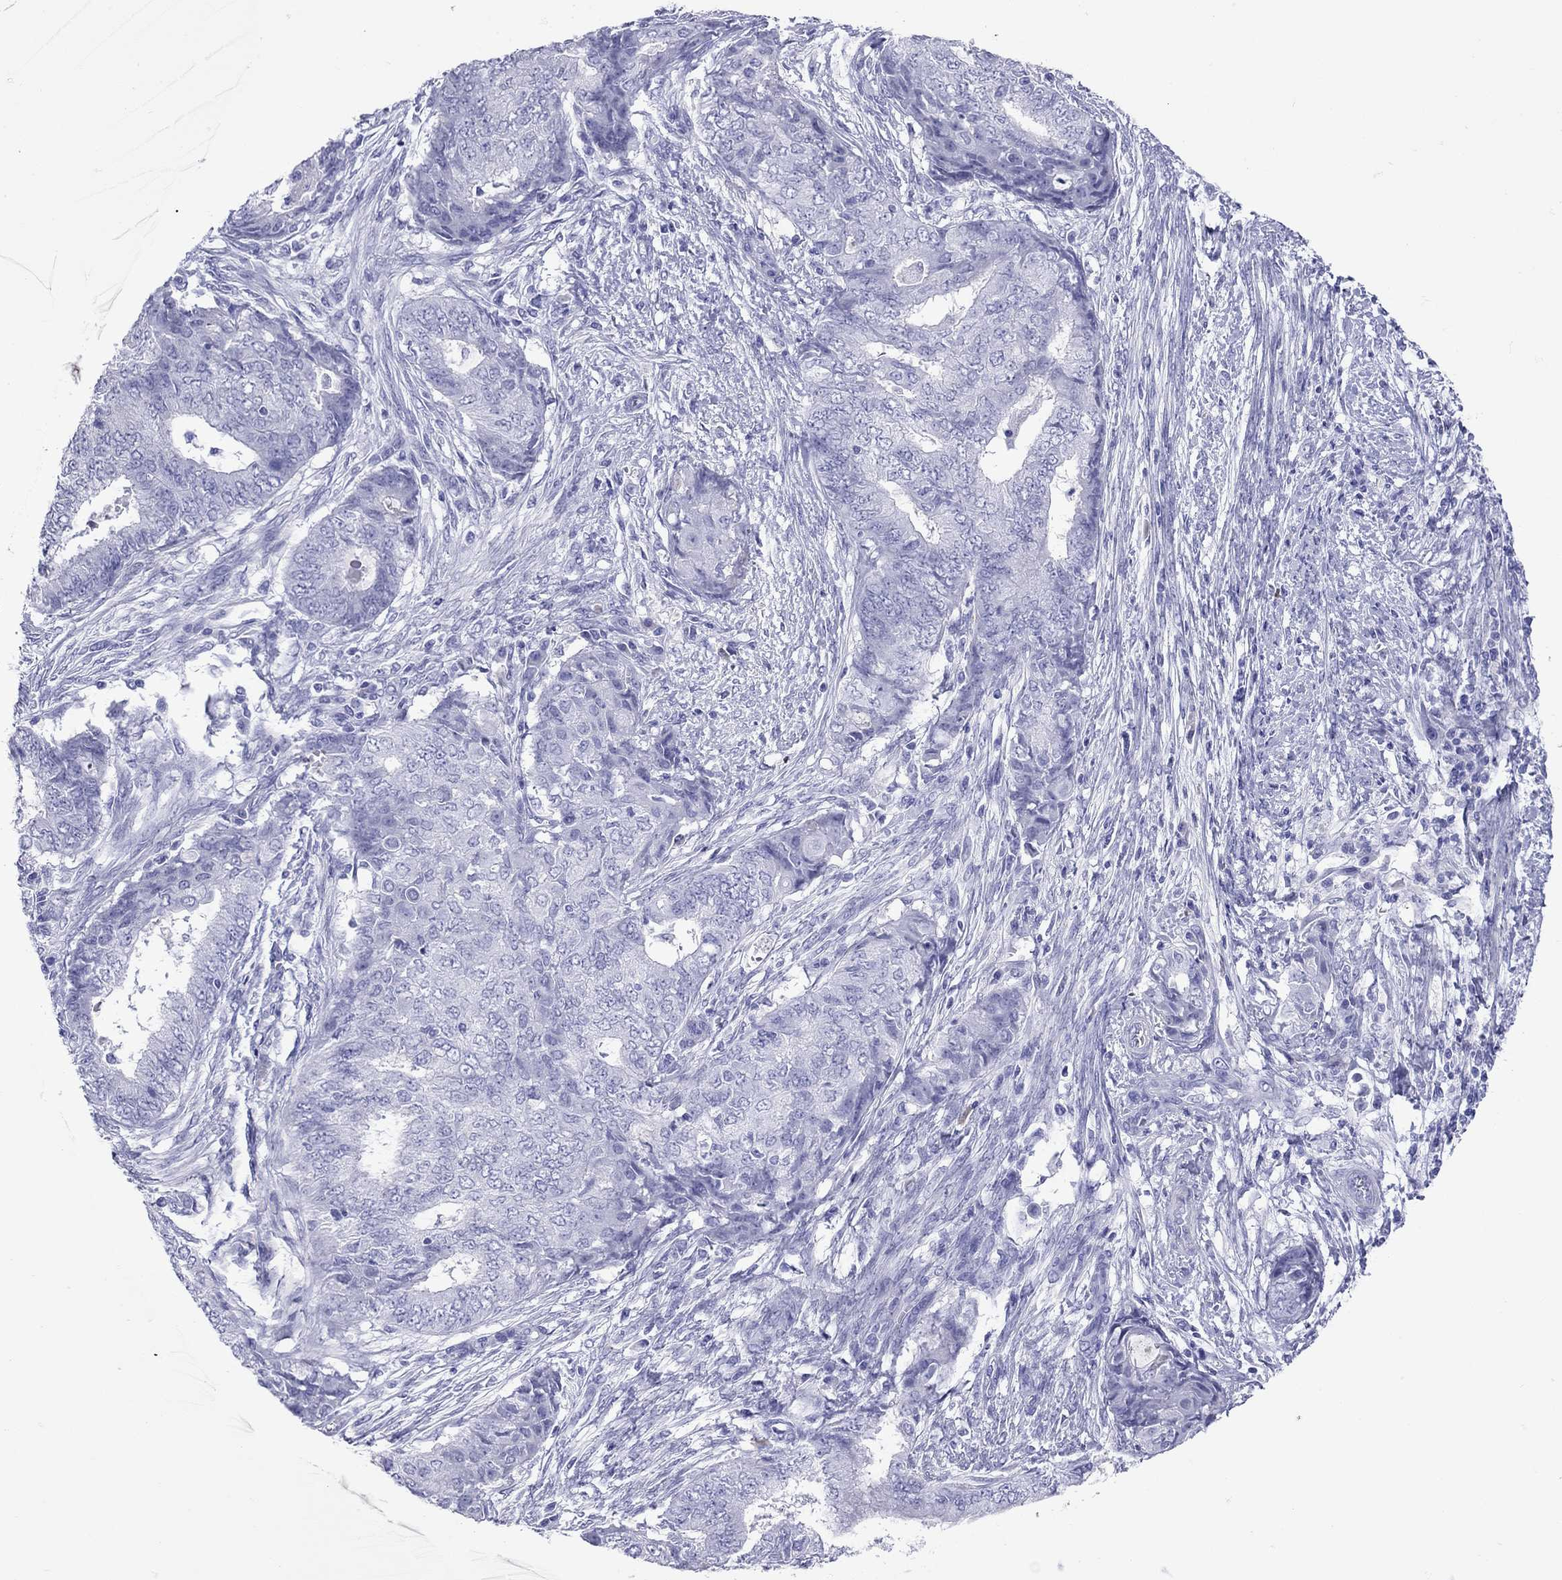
{"staining": {"intensity": "negative", "quantity": "none", "location": "none"}, "tissue": "endometrial cancer", "cell_type": "Tumor cells", "image_type": "cancer", "snomed": [{"axis": "morphology", "description": "Adenocarcinoma, NOS"}, {"axis": "topography", "description": "Endometrium"}], "caption": "Immunohistochemistry photomicrograph of neoplastic tissue: endometrial adenocarcinoma stained with DAB (3,3'-diaminobenzidine) exhibits no significant protein staining in tumor cells.", "gene": "GRIA2", "patient": {"sex": "female", "age": 62}}